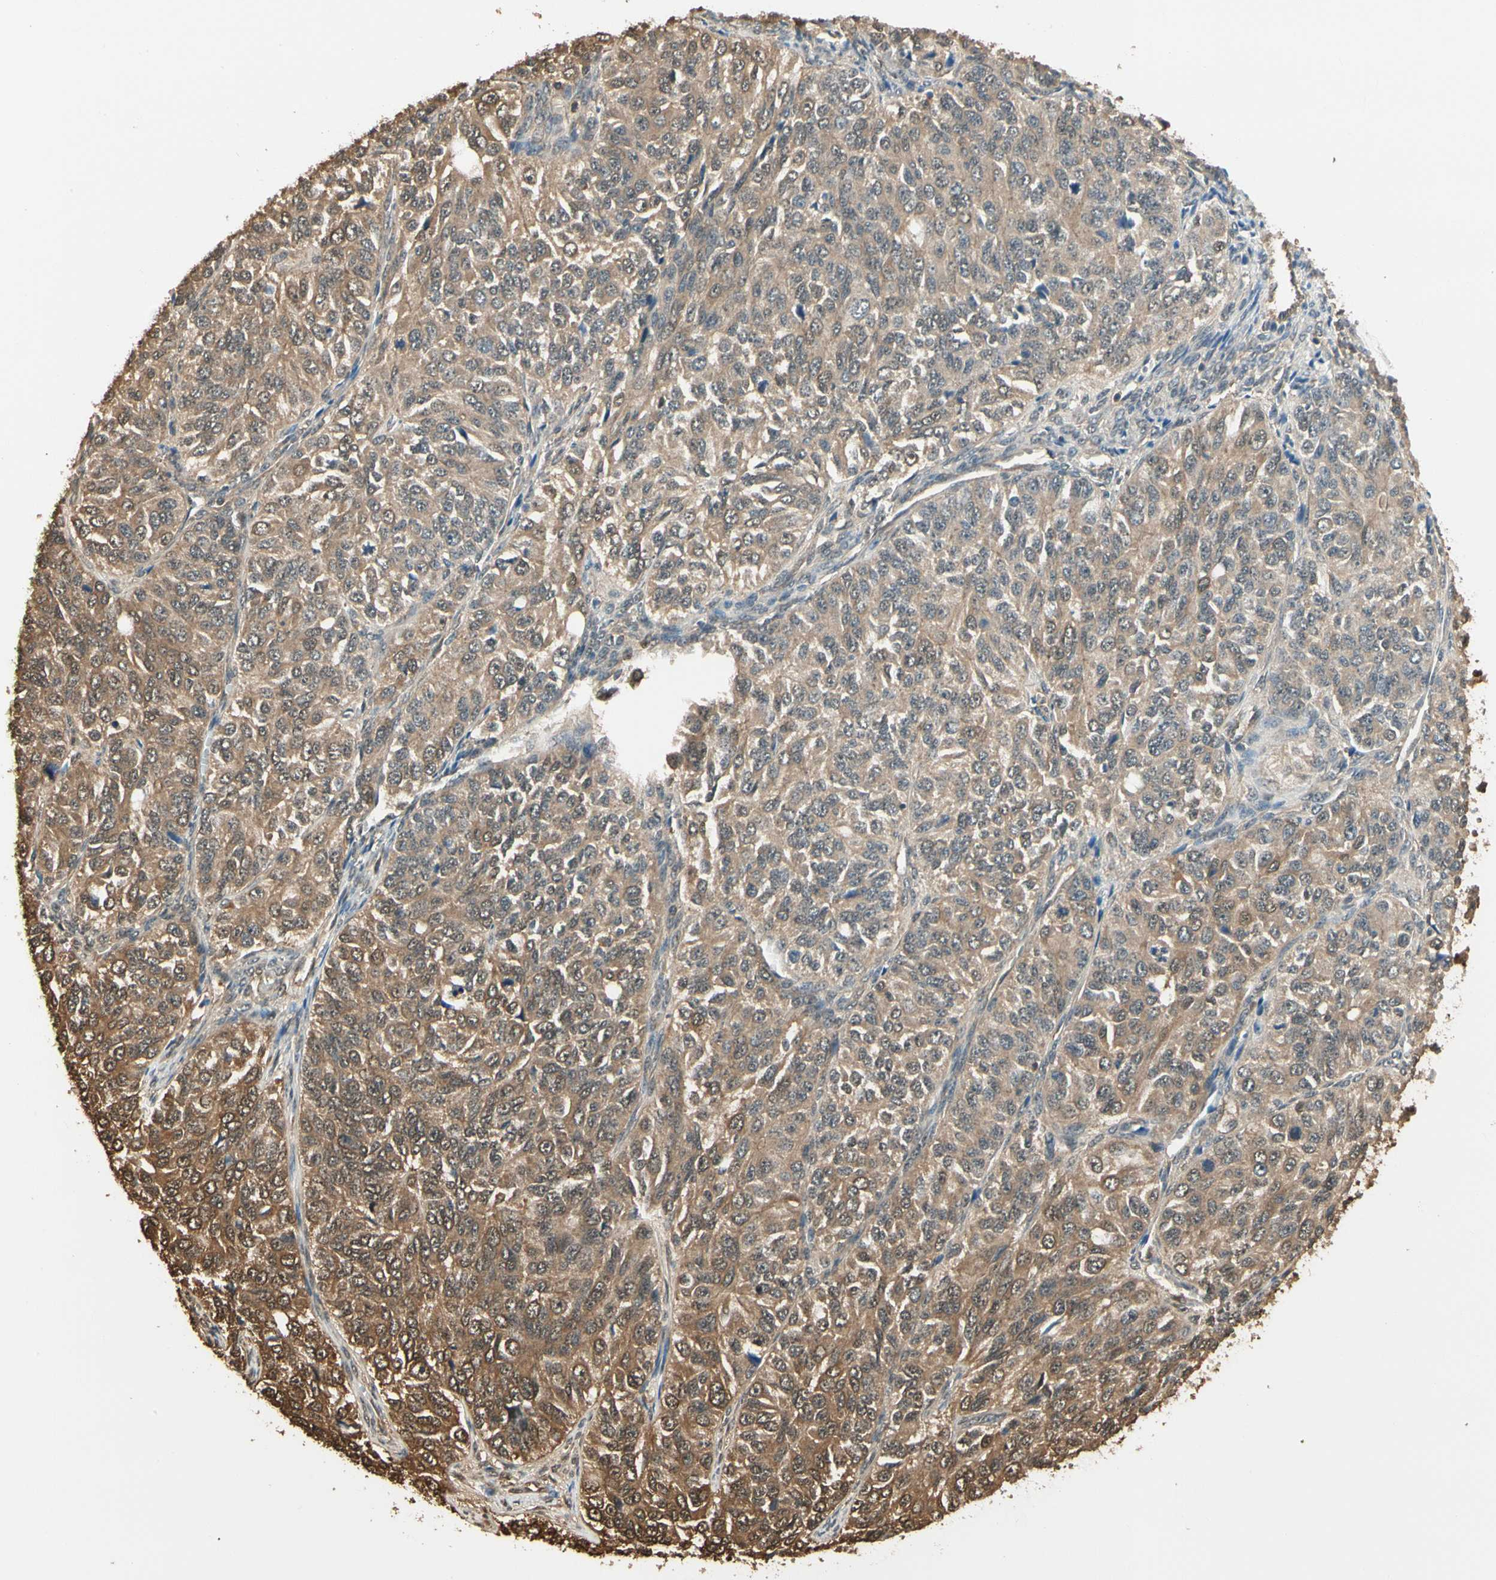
{"staining": {"intensity": "moderate", "quantity": ">75%", "location": "cytoplasmic/membranous"}, "tissue": "ovarian cancer", "cell_type": "Tumor cells", "image_type": "cancer", "snomed": [{"axis": "morphology", "description": "Carcinoma, endometroid"}, {"axis": "topography", "description": "Ovary"}], "caption": "The image displays immunohistochemical staining of ovarian endometroid carcinoma. There is moderate cytoplasmic/membranous staining is seen in approximately >75% of tumor cells.", "gene": "YWHAE", "patient": {"sex": "female", "age": 51}}